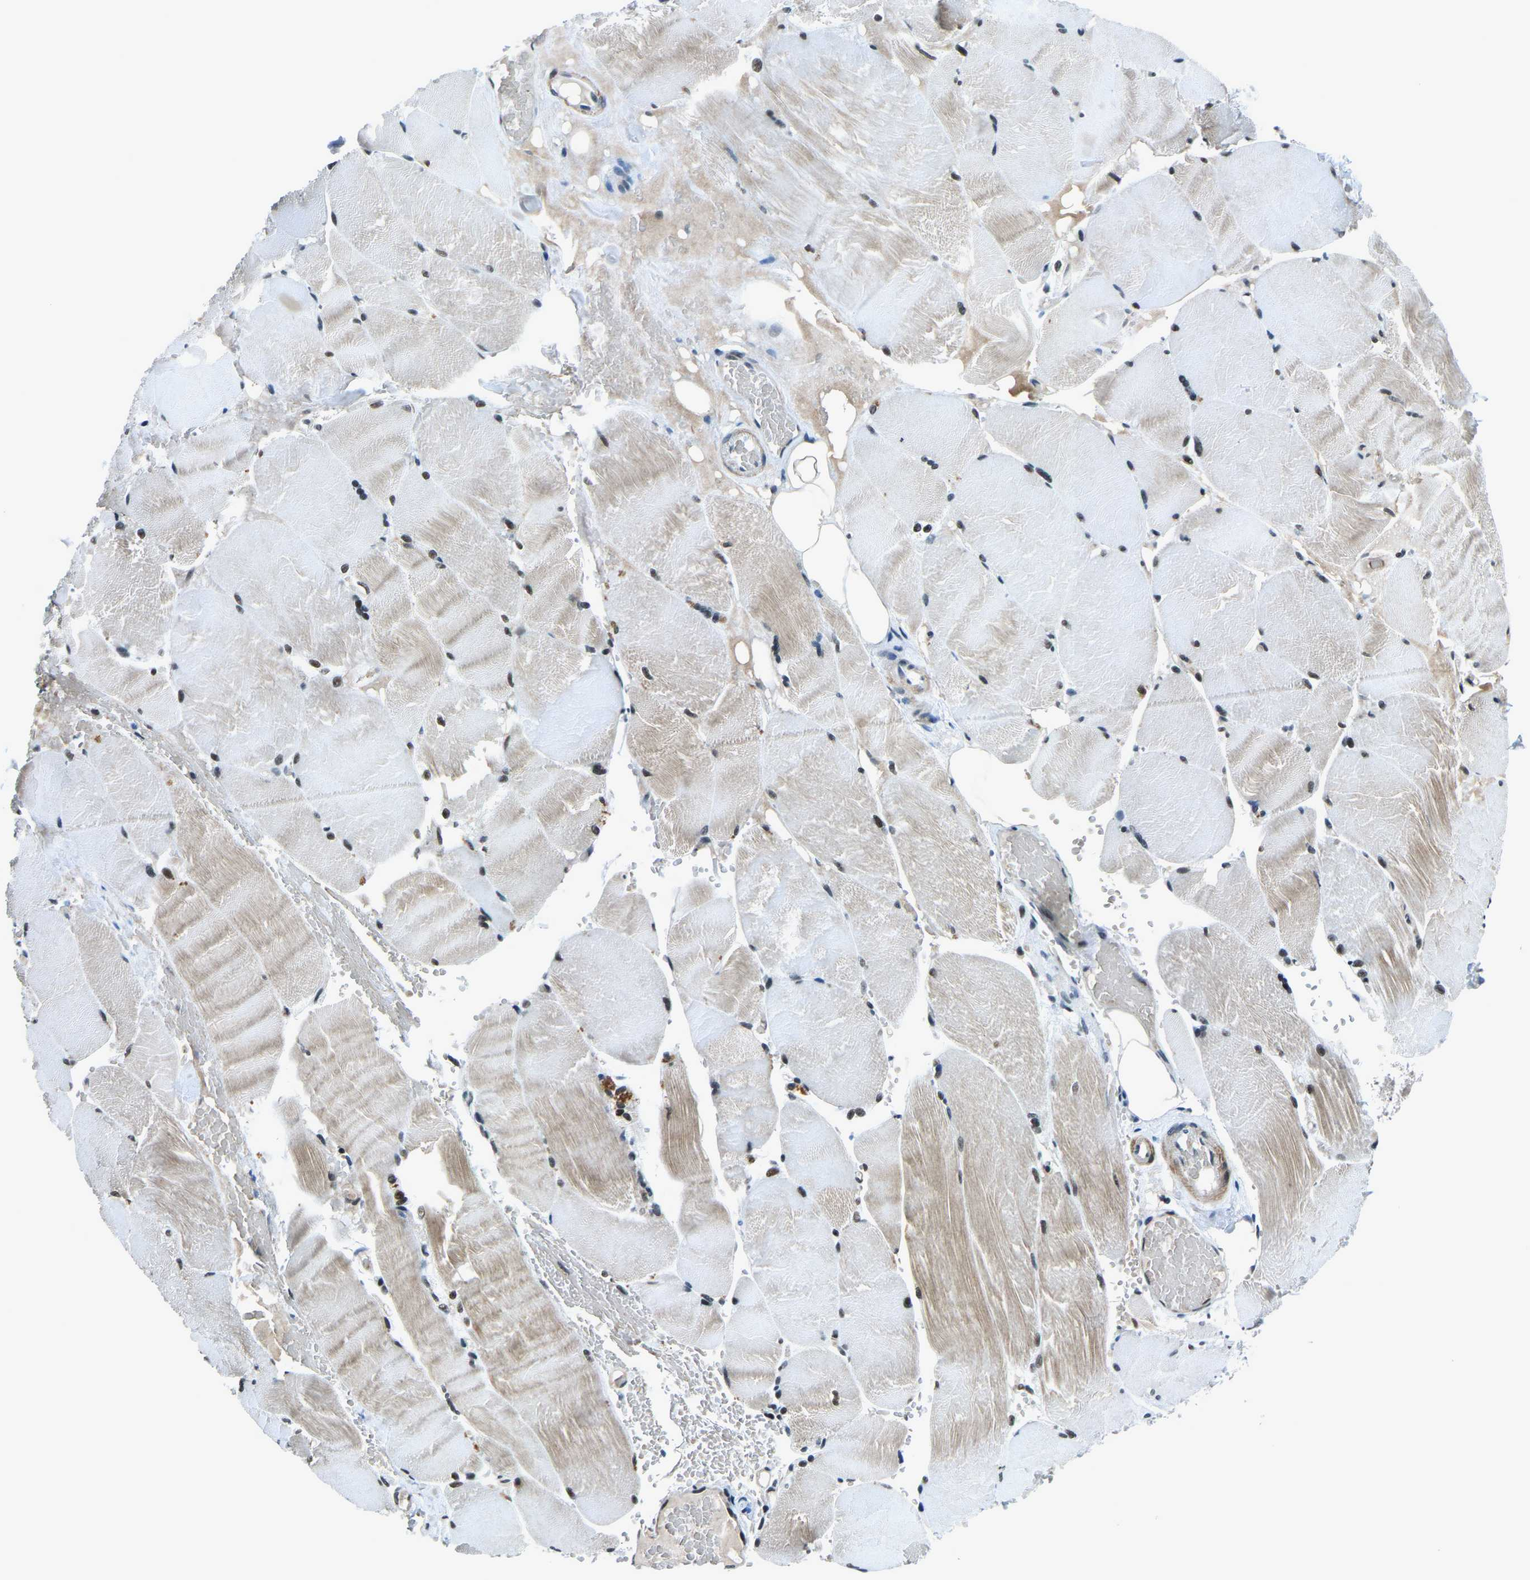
{"staining": {"intensity": "weak", "quantity": "25%-75%", "location": "cytoplasmic/membranous"}, "tissue": "skeletal muscle", "cell_type": "Myocytes", "image_type": "normal", "snomed": [{"axis": "morphology", "description": "Normal tissue, NOS"}, {"axis": "topography", "description": "Skin"}, {"axis": "topography", "description": "Skeletal muscle"}], "caption": "IHC of benign skeletal muscle demonstrates low levels of weak cytoplasmic/membranous positivity in approximately 25%-75% of myocytes. The staining is performed using DAB brown chromogen to label protein expression. The nuclei are counter-stained blue using hematoxylin.", "gene": "PRCC", "patient": {"sex": "male", "age": 83}}